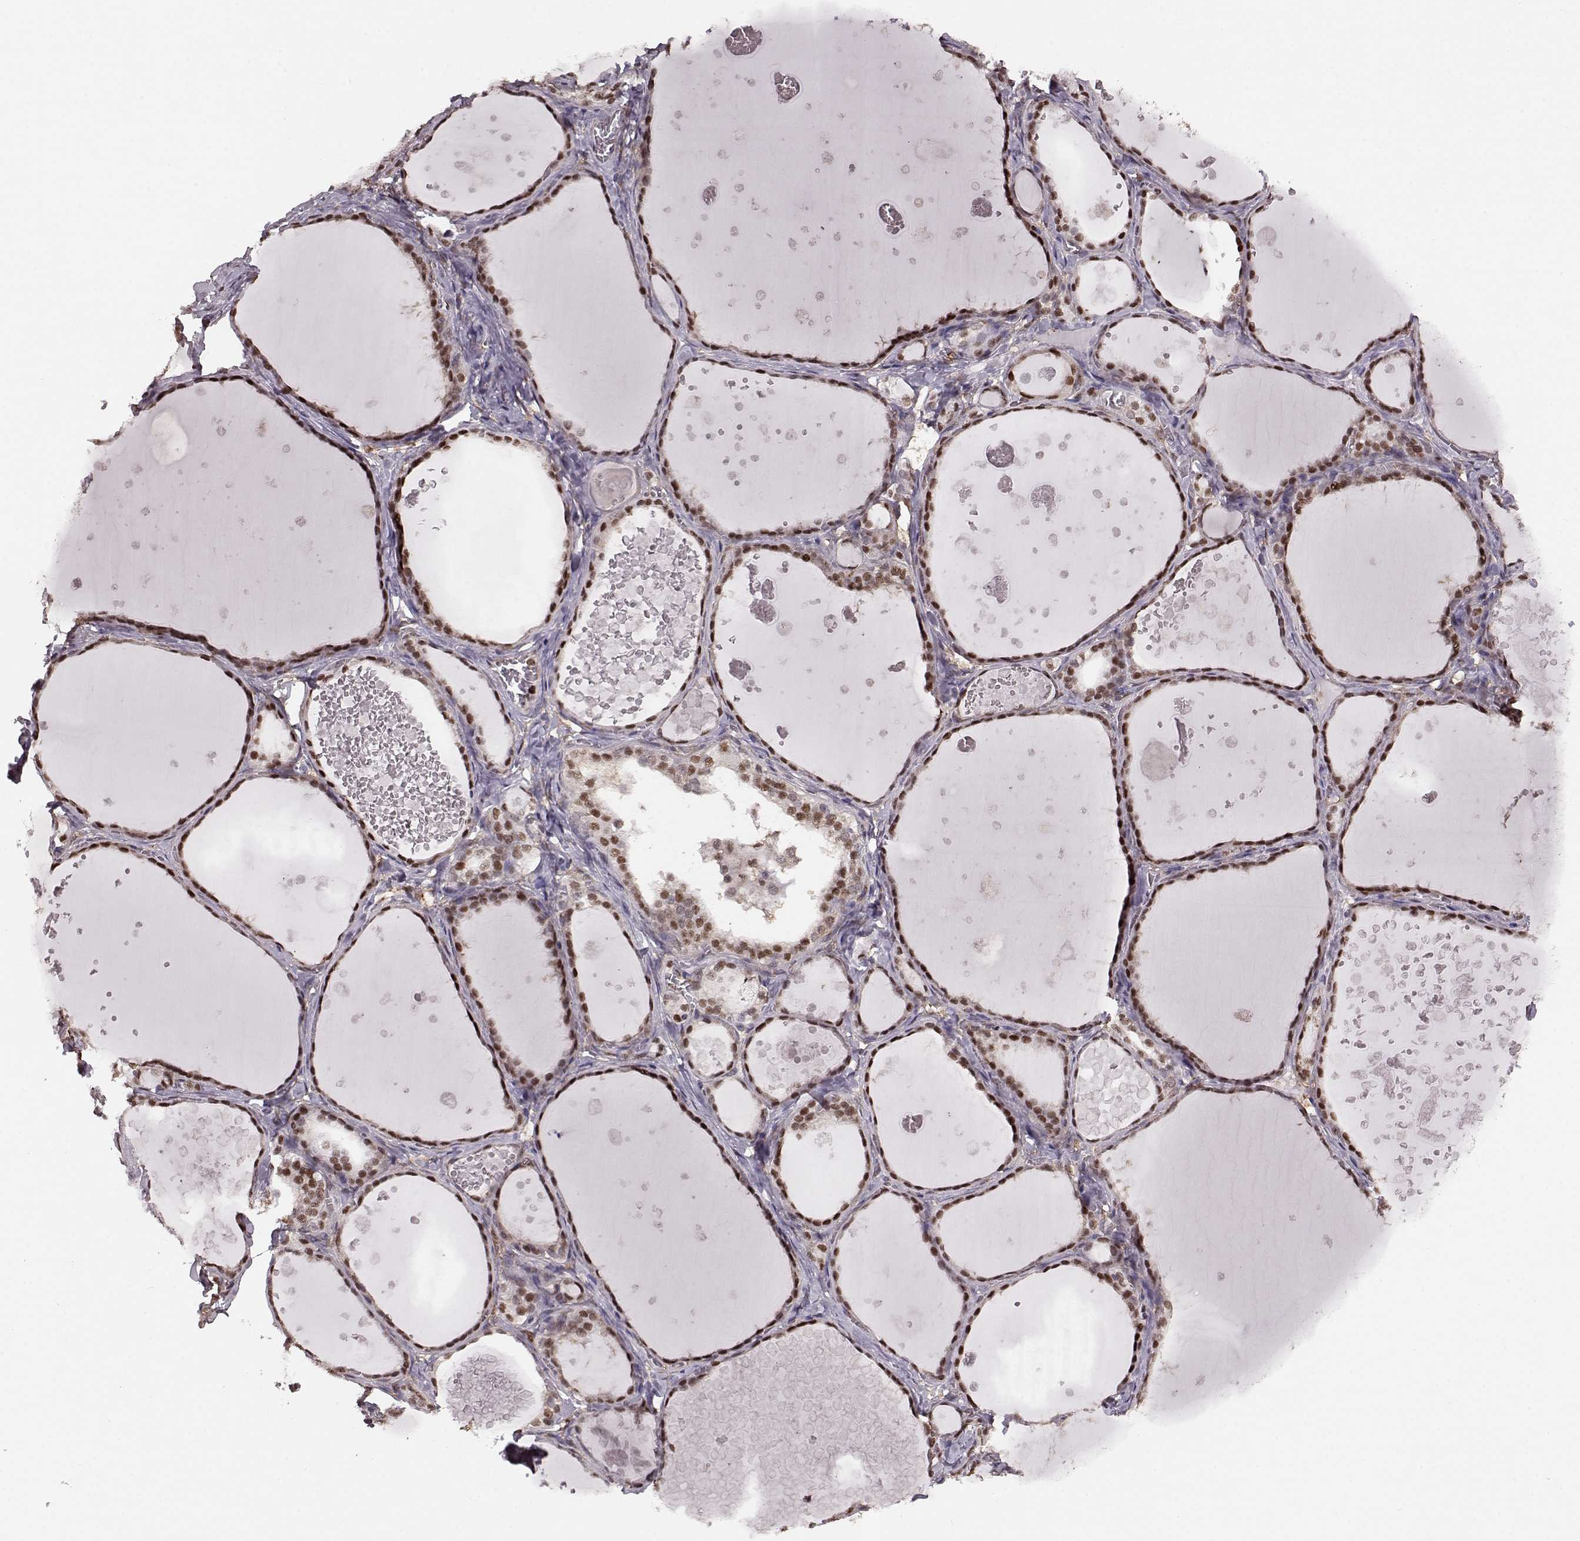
{"staining": {"intensity": "strong", "quantity": ">75%", "location": "nuclear"}, "tissue": "thyroid gland", "cell_type": "Glandular cells", "image_type": "normal", "snomed": [{"axis": "morphology", "description": "Normal tissue, NOS"}, {"axis": "topography", "description": "Thyroid gland"}], "caption": "High-magnification brightfield microscopy of benign thyroid gland stained with DAB (3,3'-diaminobenzidine) (brown) and counterstained with hematoxylin (blue). glandular cells exhibit strong nuclear expression is present in approximately>75% of cells. The protein of interest is shown in brown color, while the nuclei are stained blue.", "gene": "KLF6", "patient": {"sex": "female", "age": 56}}